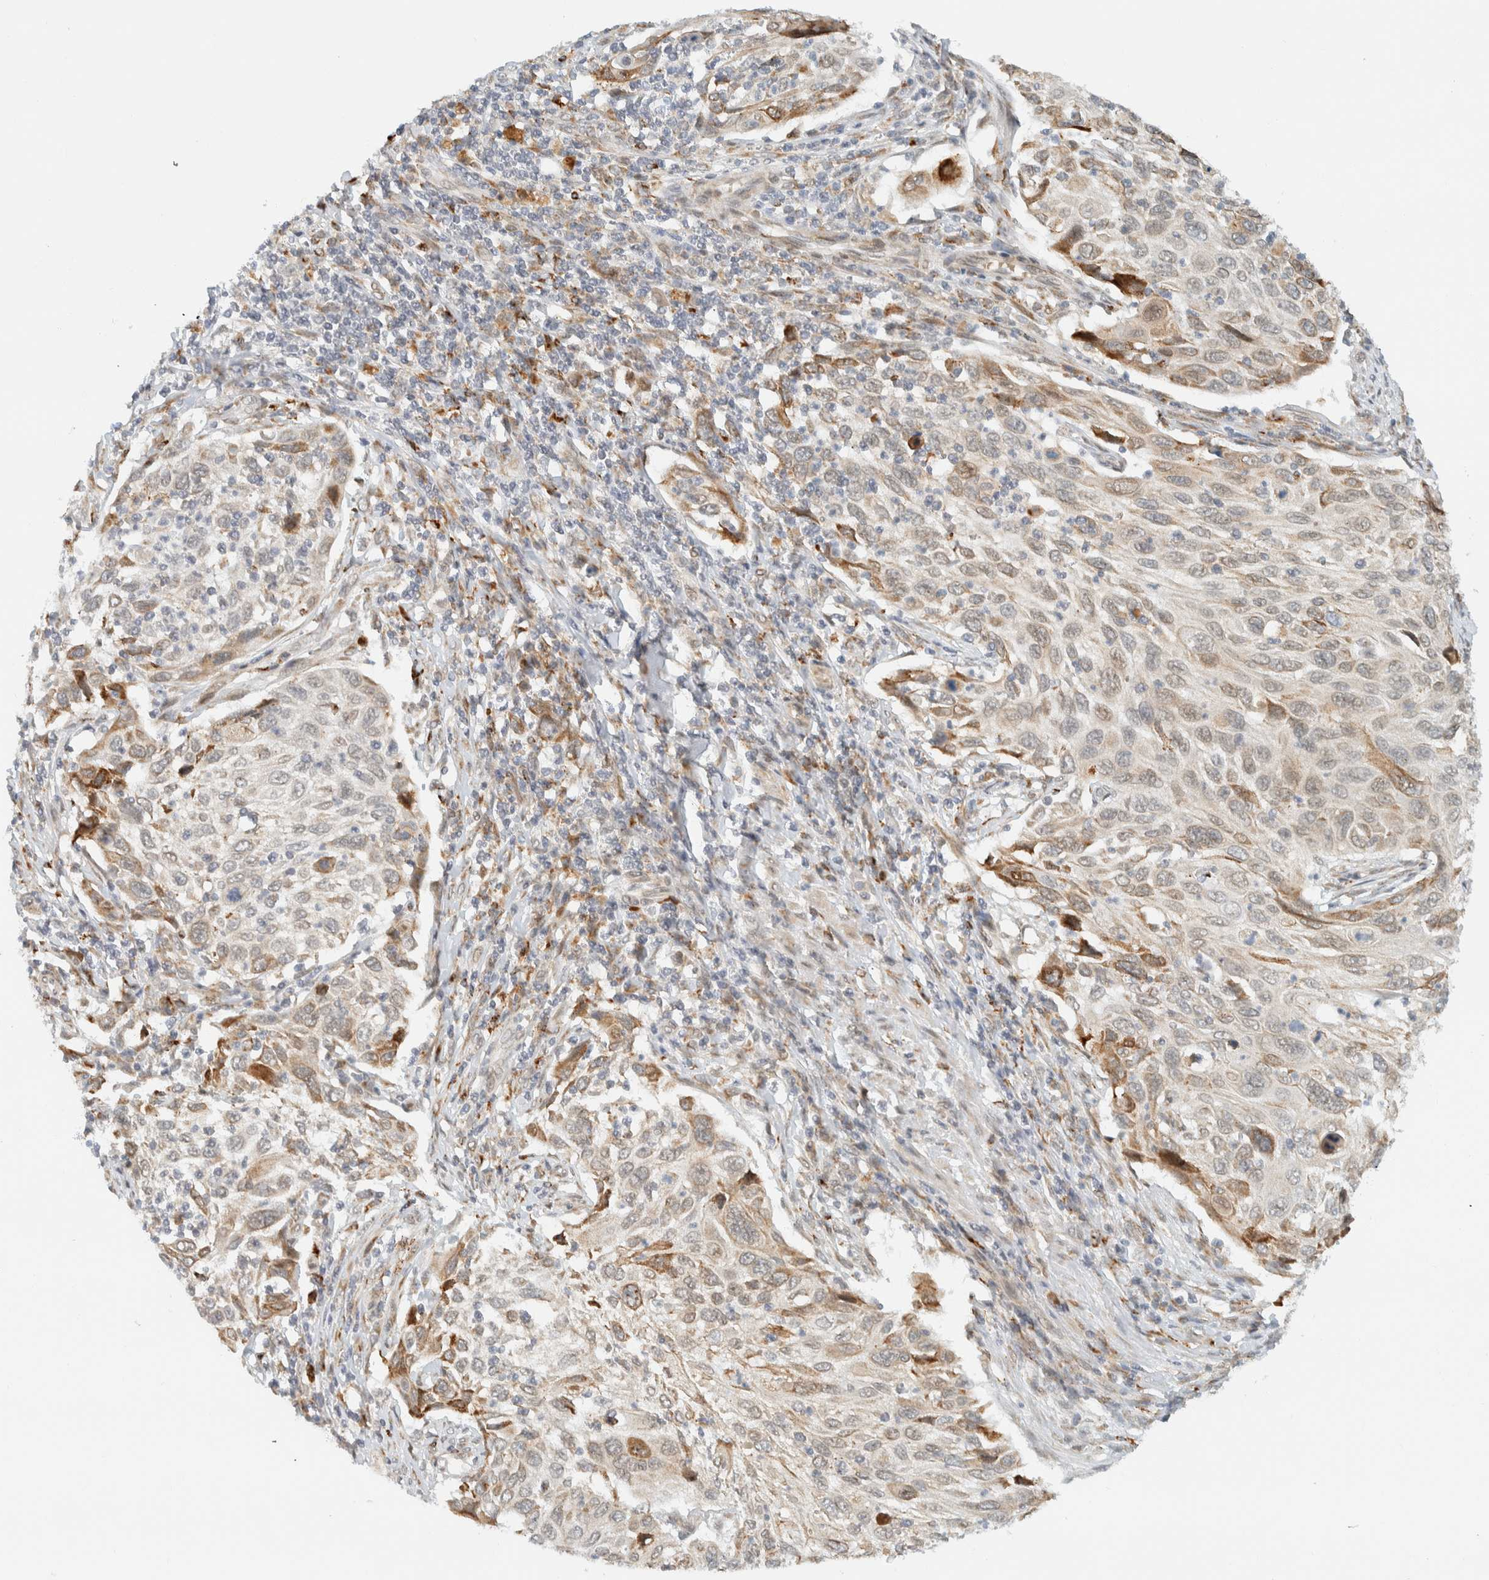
{"staining": {"intensity": "moderate", "quantity": "<25%", "location": "cytoplasmic/membranous"}, "tissue": "cervical cancer", "cell_type": "Tumor cells", "image_type": "cancer", "snomed": [{"axis": "morphology", "description": "Squamous cell carcinoma, NOS"}, {"axis": "topography", "description": "Cervix"}], "caption": "This is a histology image of immunohistochemistry (IHC) staining of cervical cancer, which shows moderate expression in the cytoplasmic/membranous of tumor cells.", "gene": "ITPRID1", "patient": {"sex": "female", "age": 70}}